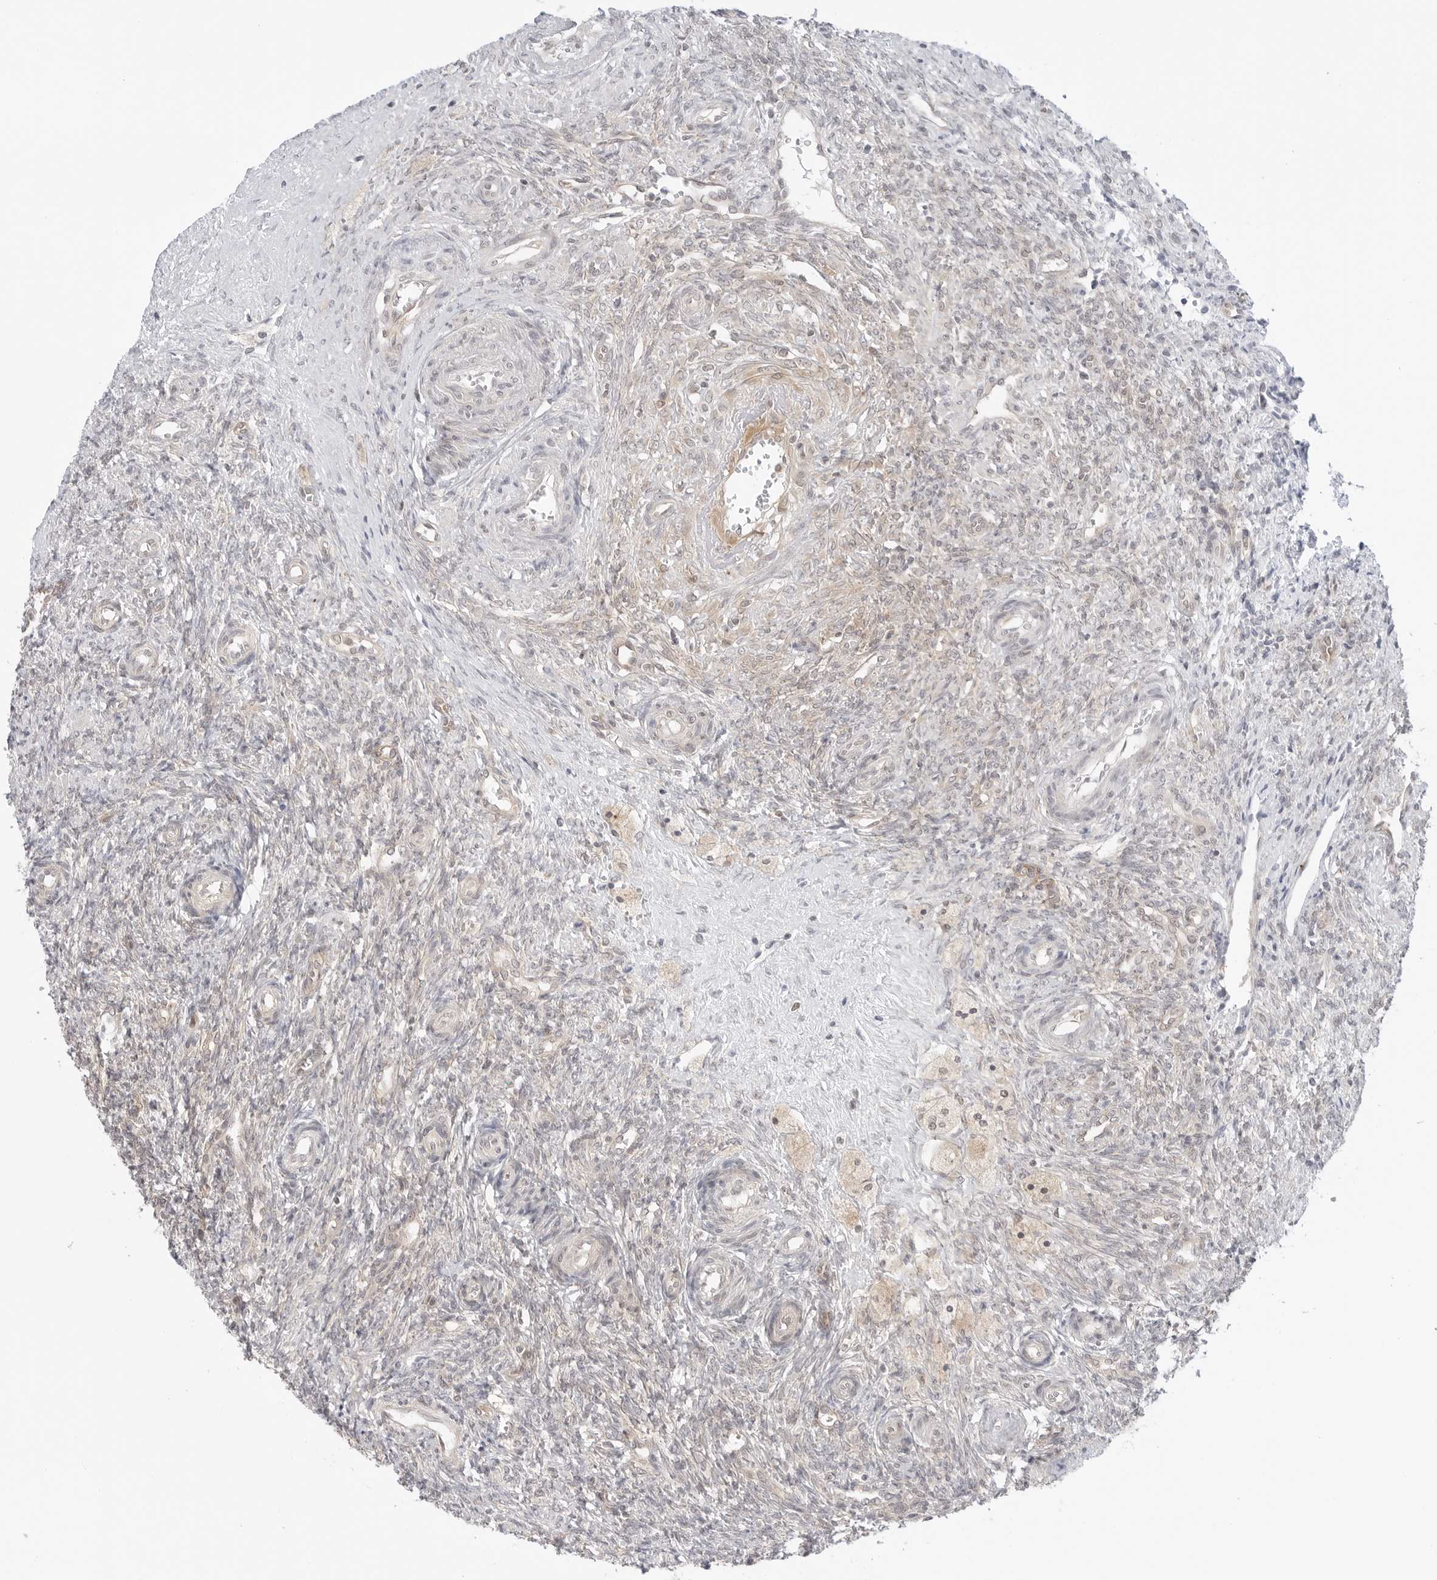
{"staining": {"intensity": "weak", "quantity": "<25%", "location": "cytoplasmic/membranous"}, "tissue": "ovary", "cell_type": "Ovarian stroma cells", "image_type": "normal", "snomed": [{"axis": "morphology", "description": "Normal tissue, NOS"}, {"axis": "topography", "description": "Ovary"}], "caption": "DAB immunohistochemical staining of unremarkable ovary shows no significant expression in ovarian stroma cells. (IHC, brightfield microscopy, high magnification).", "gene": "NUDC", "patient": {"sex": "female", "age": 41}}